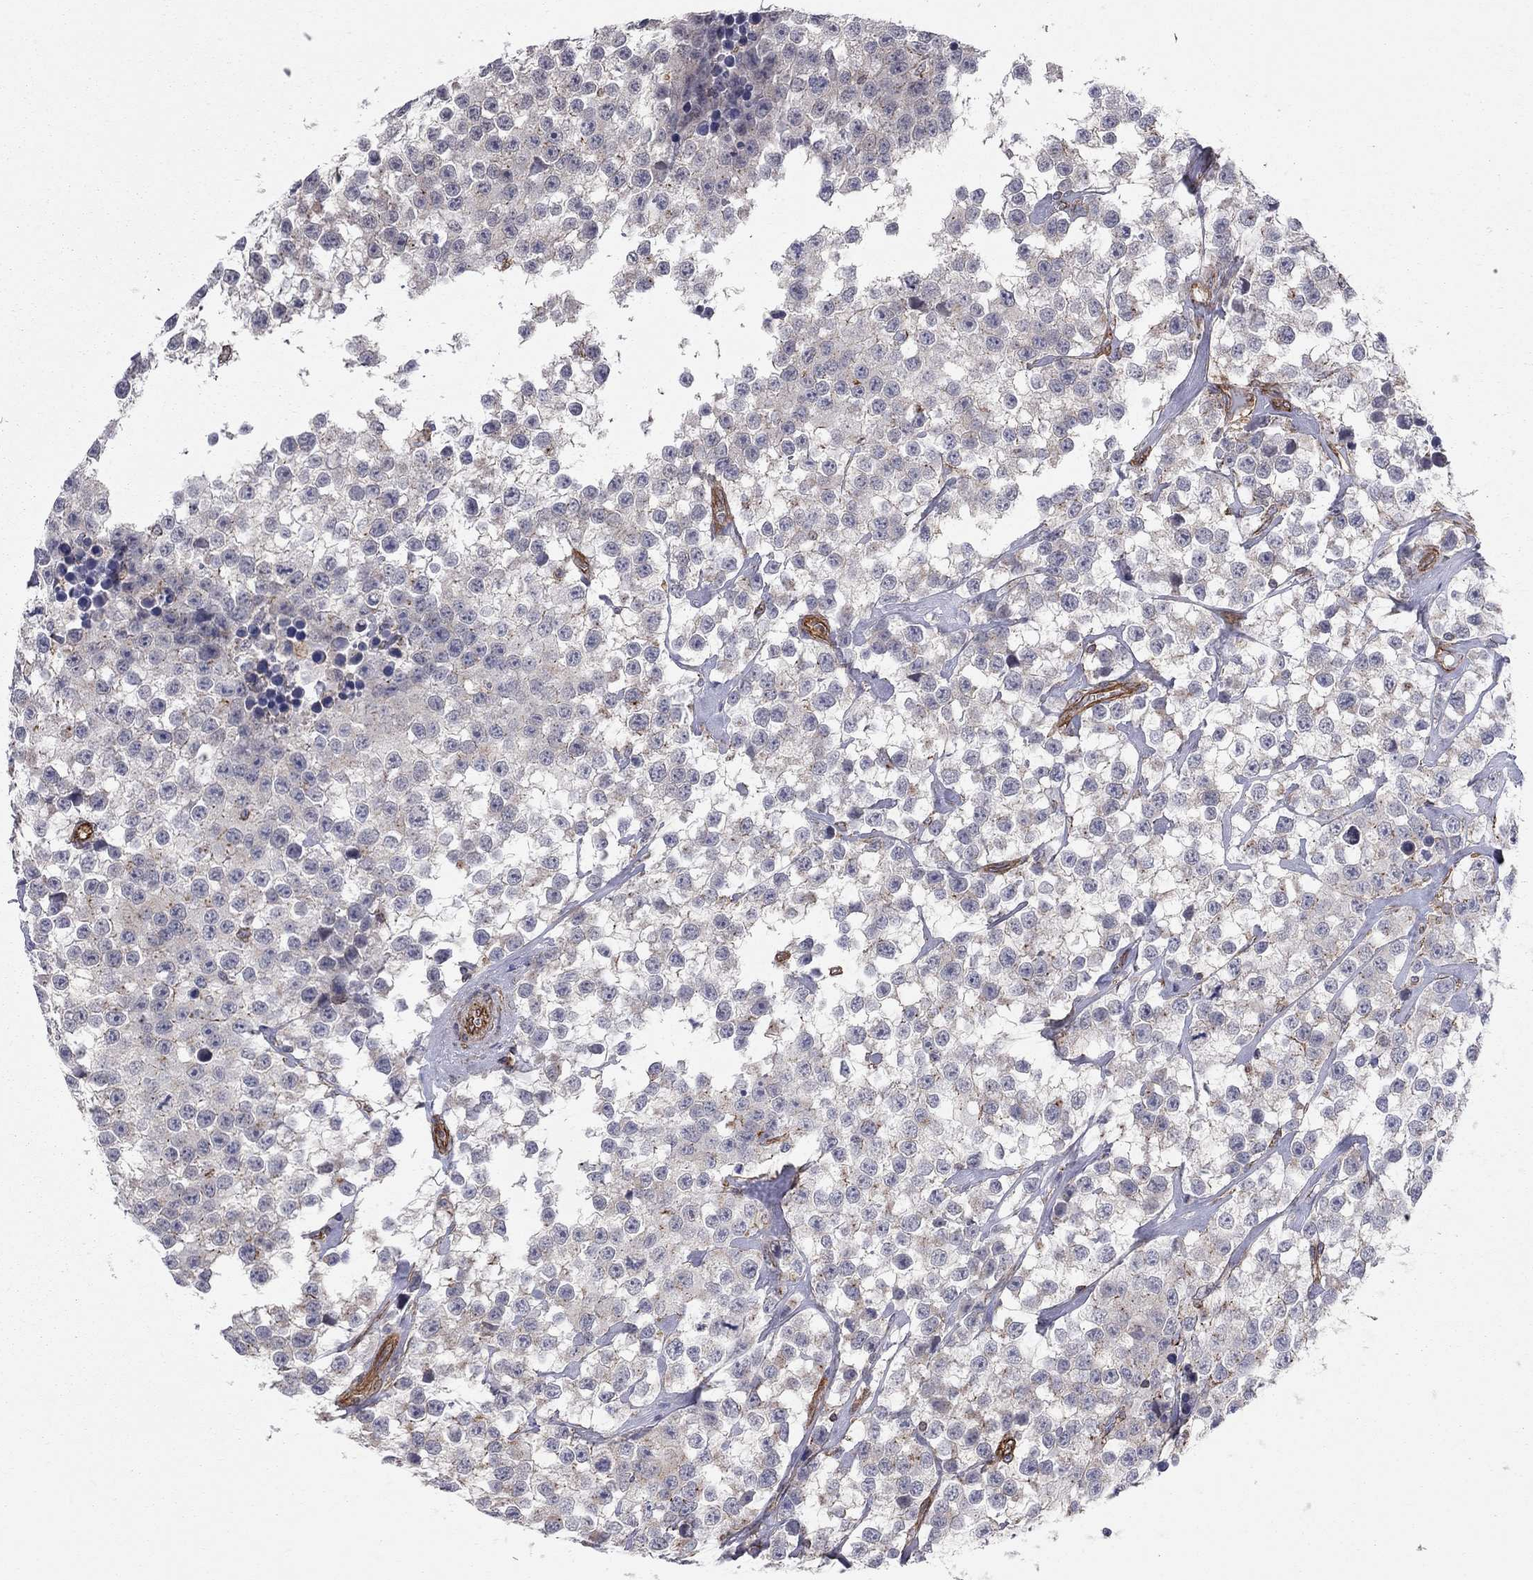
{"staining": {"intensity": "negative", "quantity": "none", "location": "none"}, "tissue": "testis cancer", "cell_type": "Tumor cells", "image_type": "cancer", "snomed": [{"axis": "morphology", "description": "Seminoma, NOS"}, {"axis": "topography", "description": "Testis"}], "caption": "Testis cancer (seminoma) stained for a protein using immunohistochemistry (IHC) demonstrates no positivity tumor cells.", "gene": "BICDL2", "patient": {"sex": "male", "age": 59}}